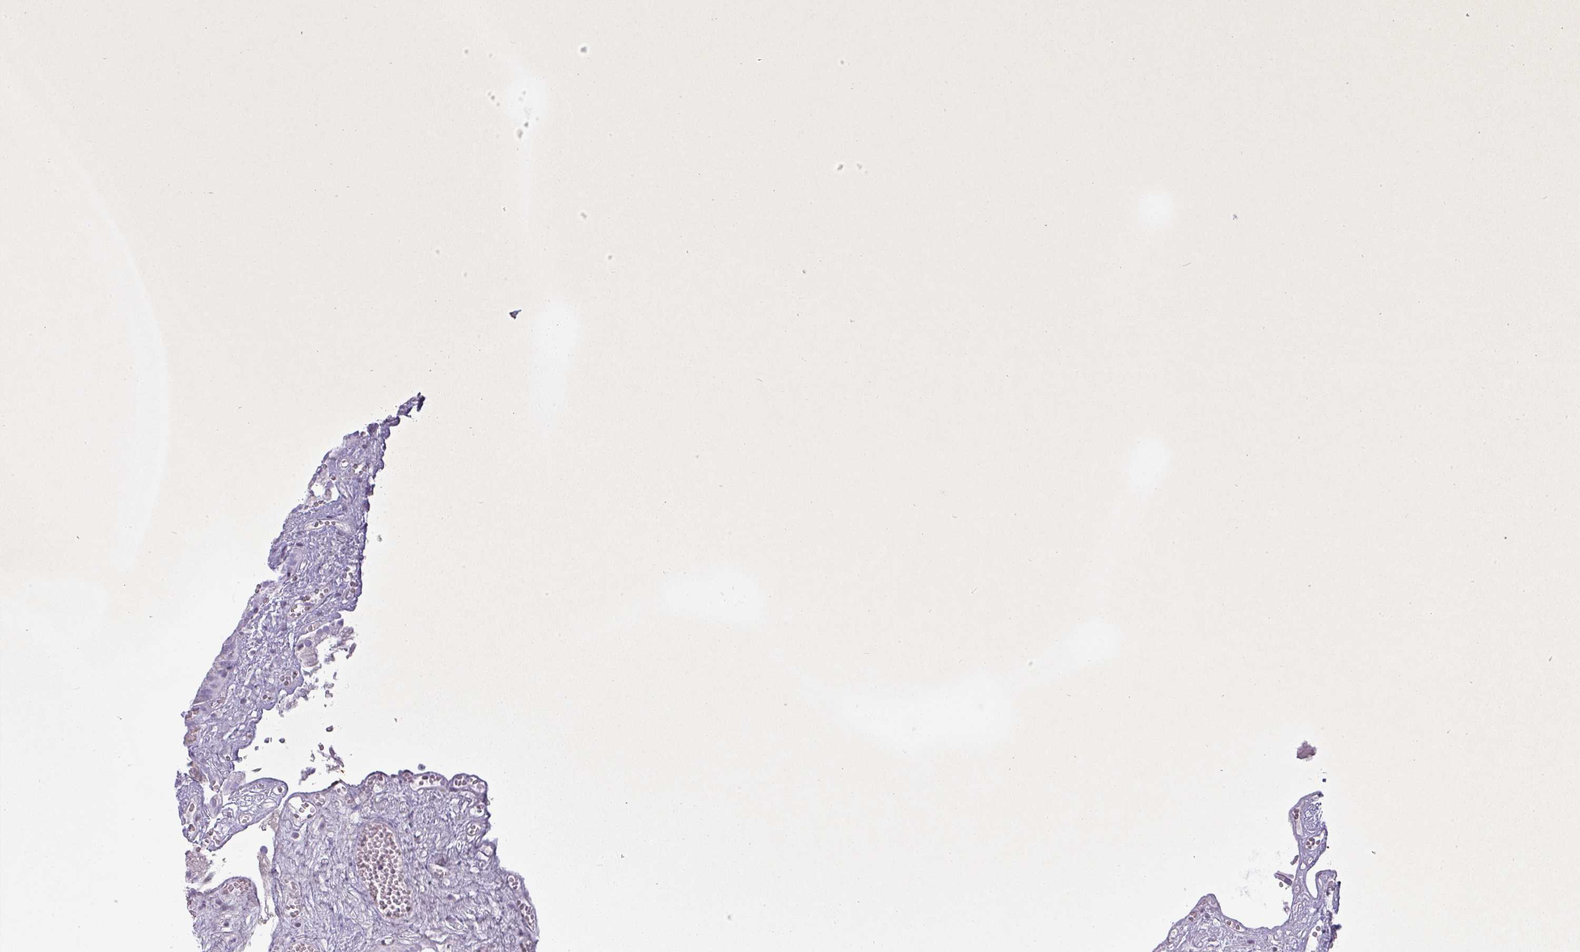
{"staining": {"intensity": "negative", "quantity": "none", "location": "none"}, "tissue": "gallbladder", "cell_type": "Glandular cells", "image_type": "normal", "snomed": [{"axis": "morphology", "description": "Normal tissue, NOS"}, {"axis": "topography", "description": "Gallbladder"}, {"axis": "topography", "description": "Peripheral nerve tissue"}], "caption": "DAB immunohistochemical staining of unremarkable human gallbladder displays no significant expression in glandular cells. (DAB (3,3'-diaminobenzidine) immunohistochemistry (IHC), high magnification).", "gene": "PGA3", "patient": {"sex": "male", "age": 17}}